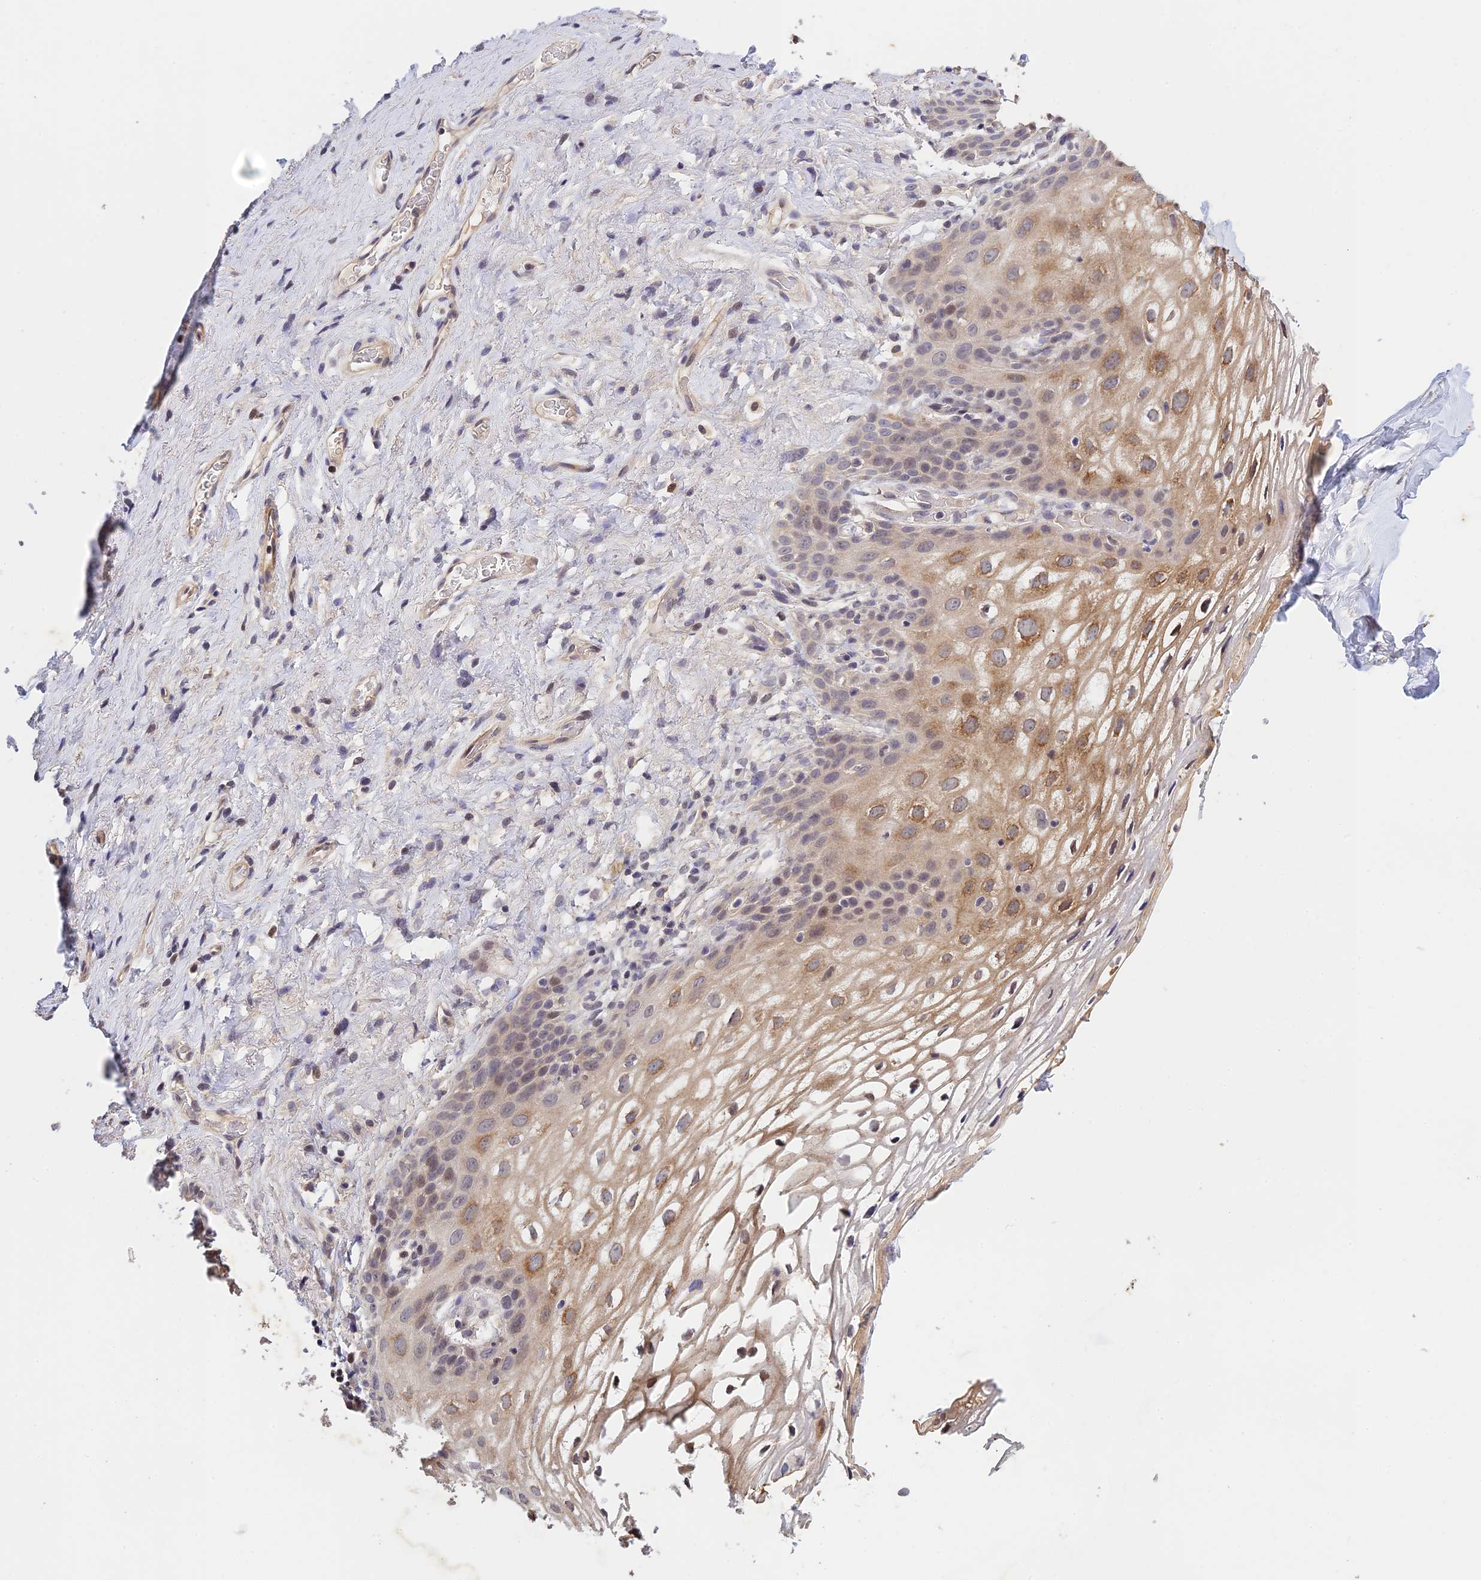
{"staining": {"intensity": "moderate", "quantity": "25%-75%", "location": "cytoplasmic/membranous,nuclear"}, "tissue": "vagina", "cell_type": "Squamous epithelial cells", "image_type": "normal", "snomed": [{"axis": "morphology", "description": "Normal tissue, NOS"}, {"axis": "topography", "description": "Vagina"}, {"axis": "topography", "description": "Peripheral nerve tissue"}], "caption": "IHC photomicrograph of benign vagina: vagina stained using IHC demonstrates medium levels of moderate protein expression localized specifically in the cytoplasmic/membranous,nuclear of squamous epithelial cells, appearing as a cytoplasmic/membranous,nuclear brown color.", "gene": "CWH43", "patient": {"sex": "female", "age": 71}}